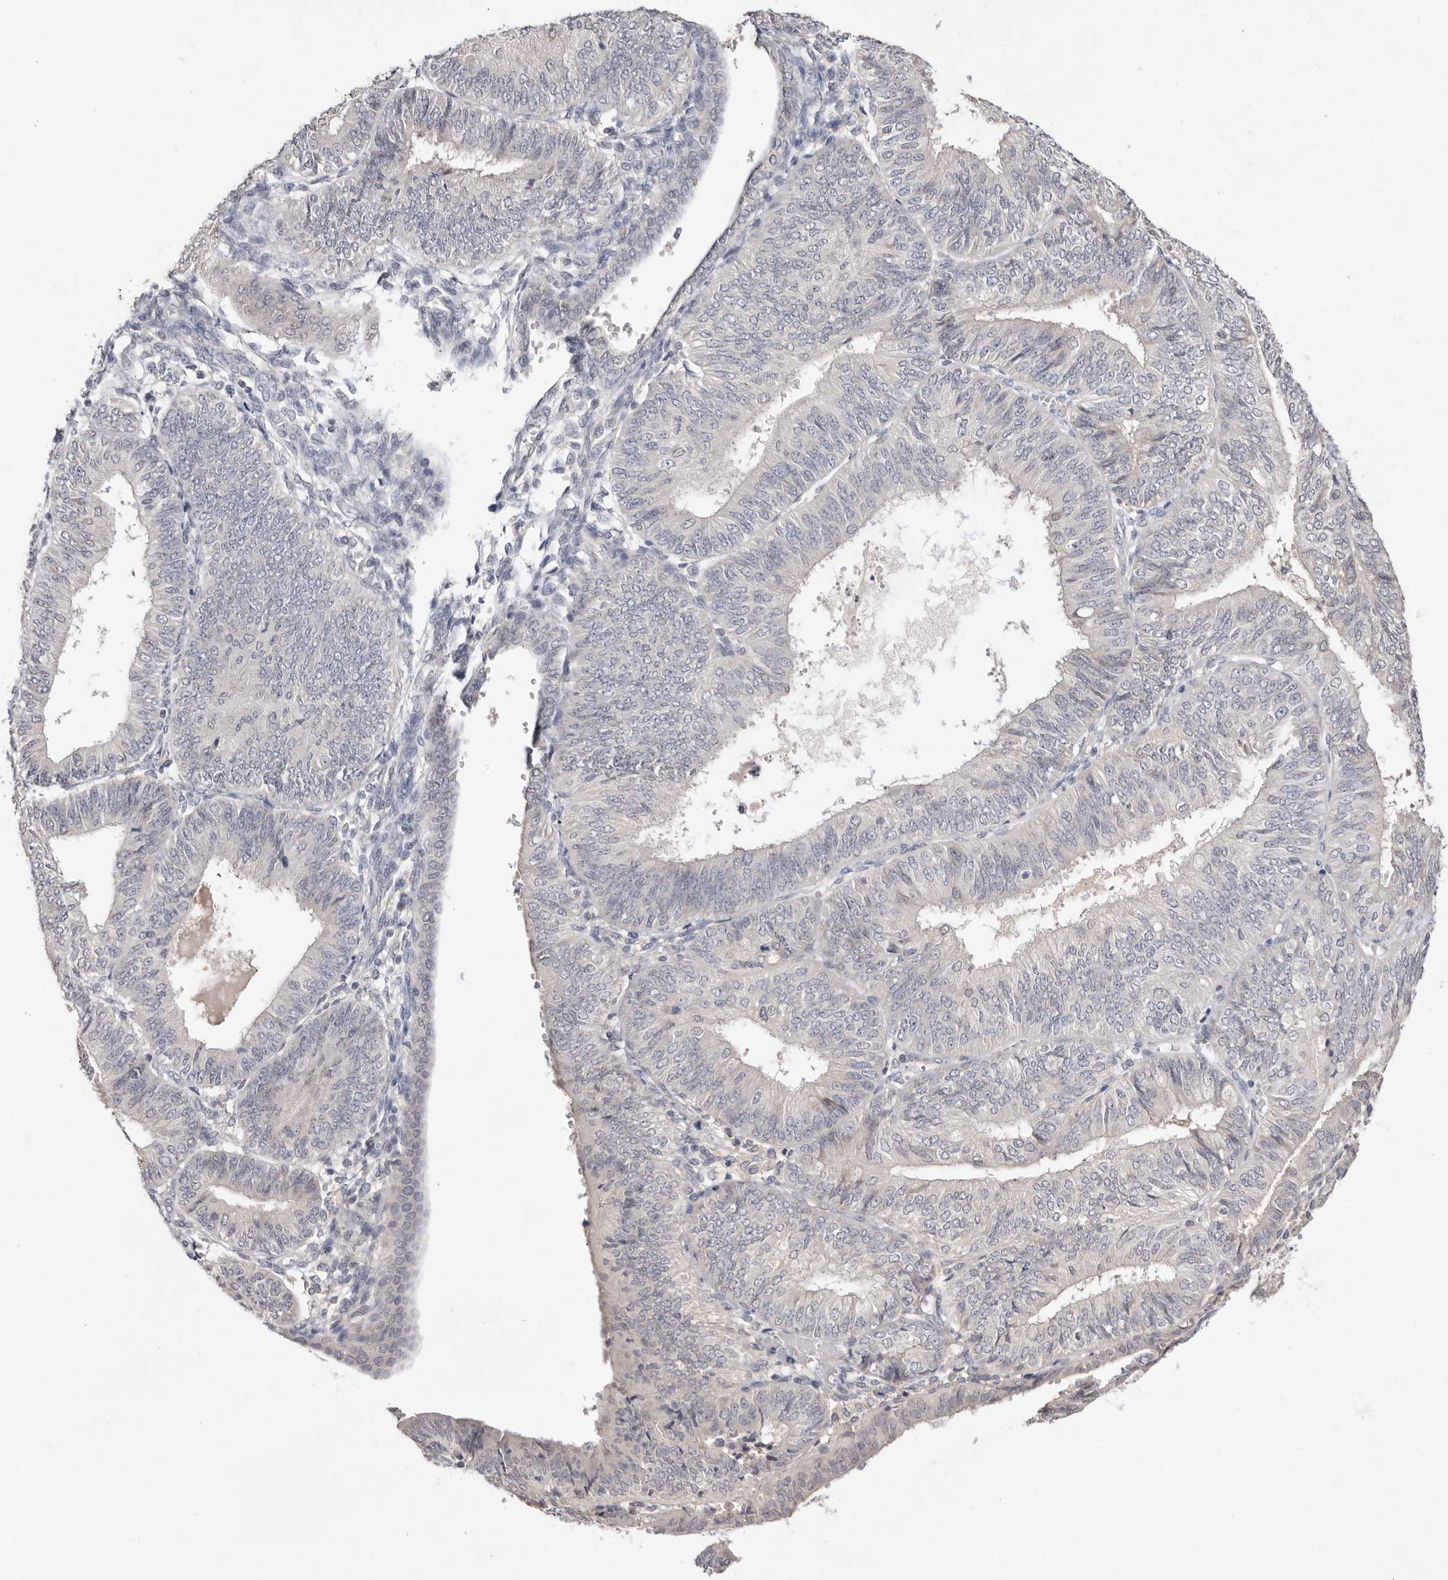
{"staining": {"intensity": "negative", "quantity": "none", "location": "none"}, "tissue": "endometrial cancer", "cell_type": "Tumor cells", "image_type": "cancer", "snomed": [{"axis": "morphology", "description": "Adenocarcinoma, NOS"}, {"axis": "topography", "description": "Endometrium"}], "caption": "Immunohistochemistry (IHC) image of neoplastic tissue: human endometrial adenocarcinoma stained with DAB demonstrates no significant protein staining in tumor cells.", "gene": "DOP1A", "patient": {"sex": "female", "age": 58}}